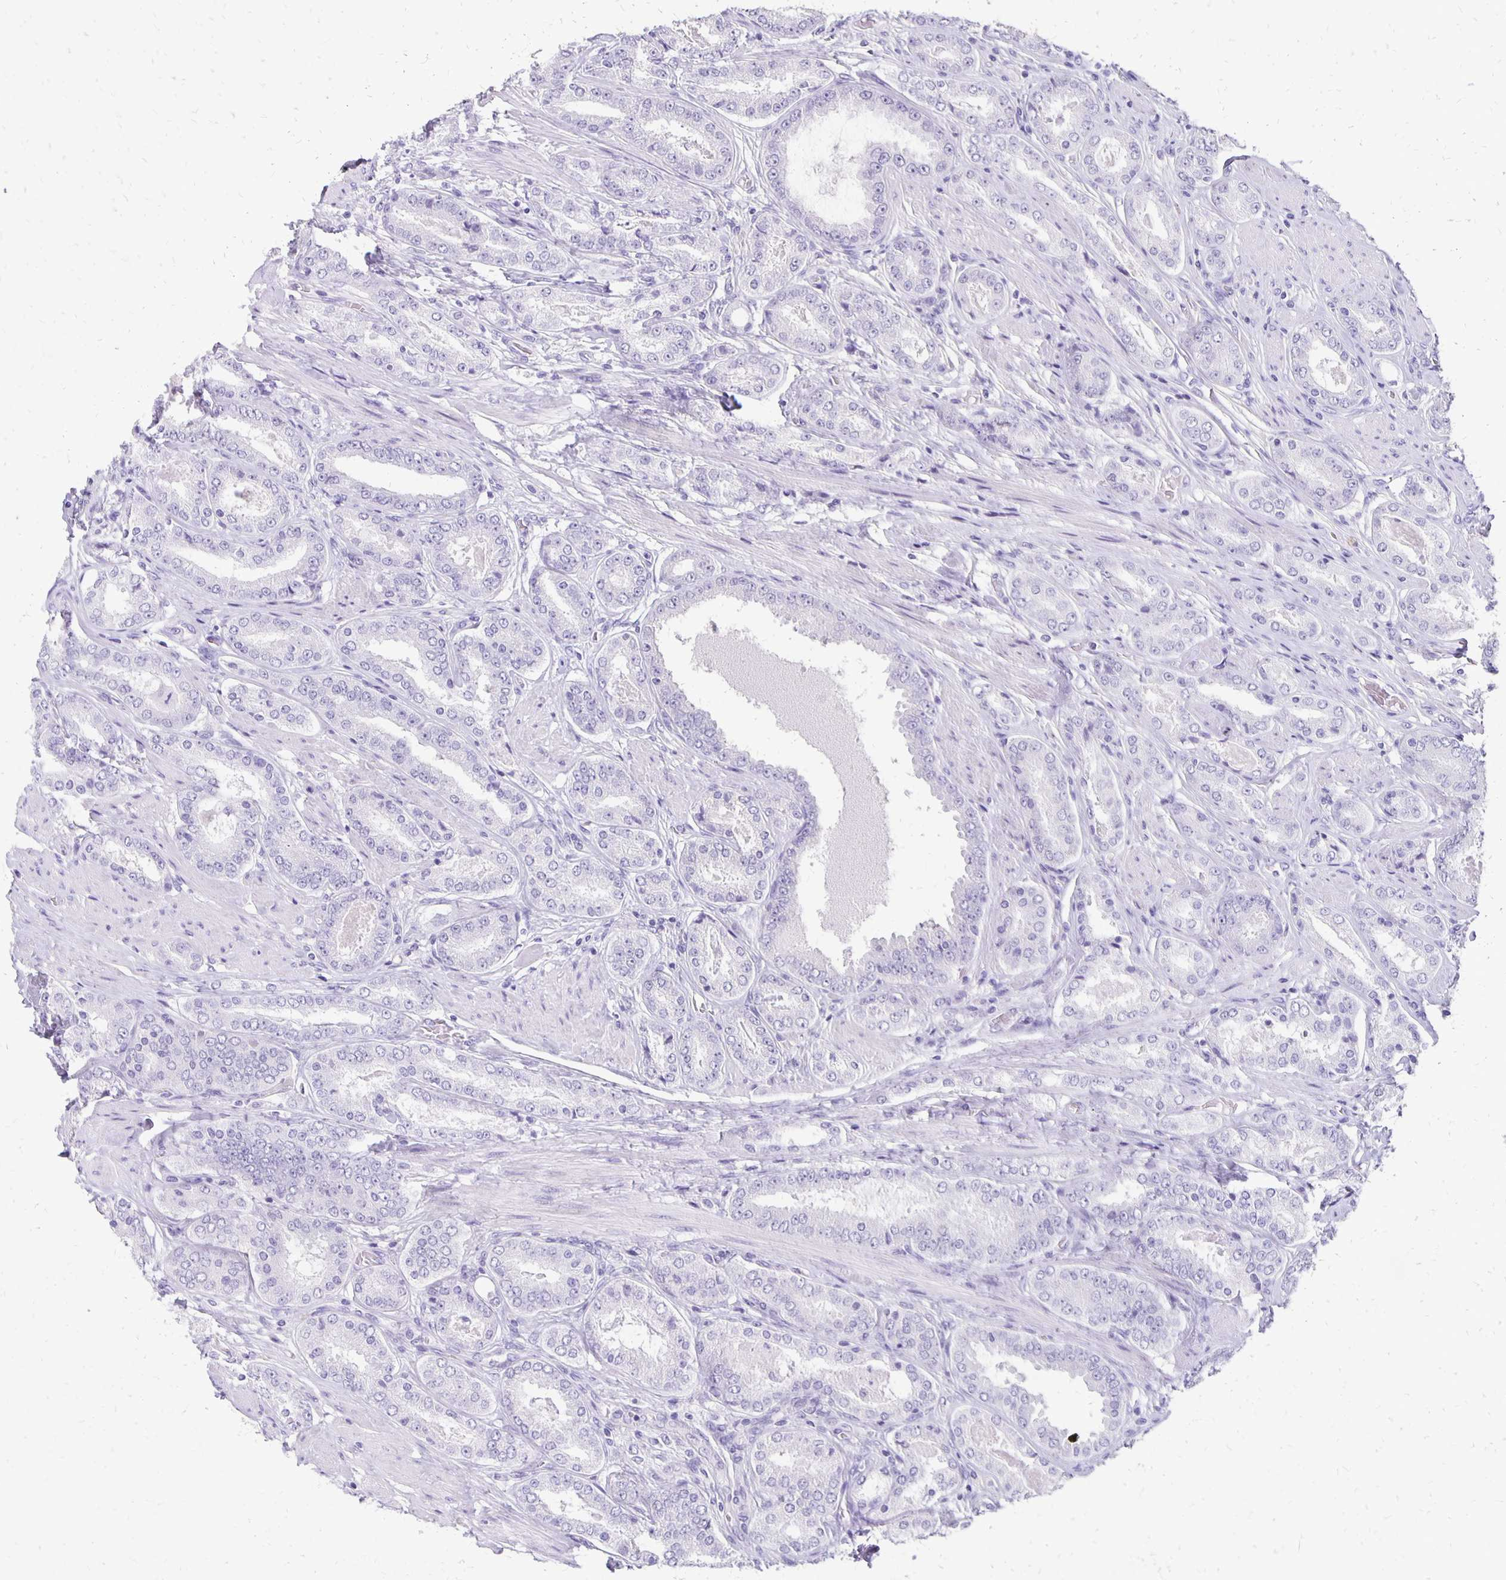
{"staining": {"intensity": "negative", "quantity": "none", "location": "none"}, "tissue": "prostate cancer", "cell_type": "Tumor cells", "image_type": "cancer", "snomed": [{"axis": "morphology", "description": "Adenocarcinoma, High grade"}, {"axis": "topography", "description": "Prostate"}], "caption": "The histopathology image reveals no staining of tumor cells in prostate cancer. The staining is performed using DAB (3,3'-diaminobenzidine) brown chromogen with nuclei counter-stained in using hematoxylin.", "gene": "ANKRD45", "patient": {"sex": "male", "age": 63}}